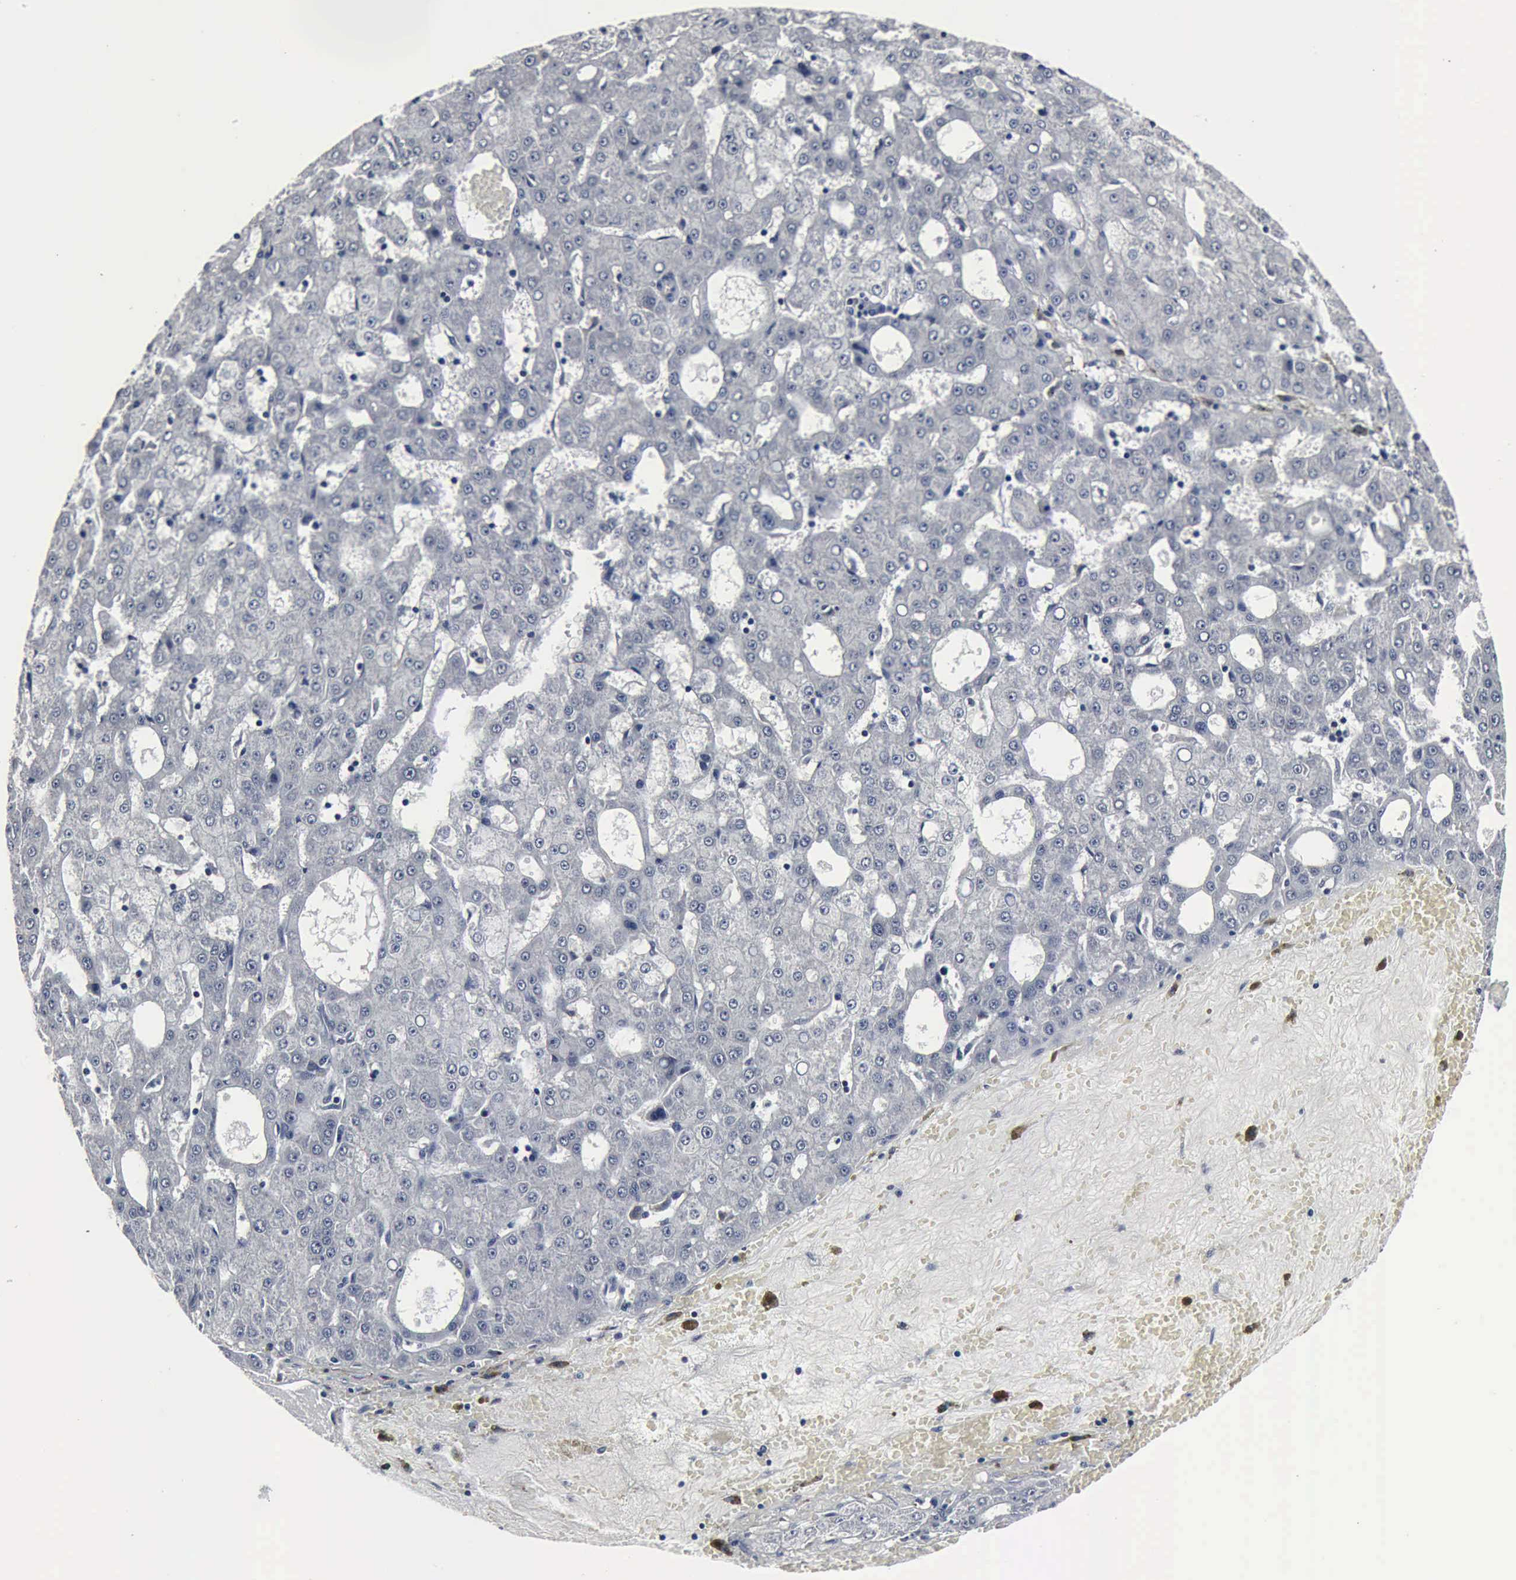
{"staining": {"intensity": "negative", "quantity": "none", "location": "none"}, "tissue": "liver cancer", "cell_type": "Tumor cells", "image_type": "cancer", "snomed": [{"axis": "morphology", "description": "Carcinoma, Hepatocellular, NOS"}, {"axis": "topography", "description": "Liver"}], "caption": "Immunohistochemistry (IHC) histopathology image of neoplastic tissue: liver hepatocellular carcinoma stained with DAB reveals no significant protein staining in tumor cells.", "gene": "SNAP25", "patient": {"sex": "male", "age": 47}}